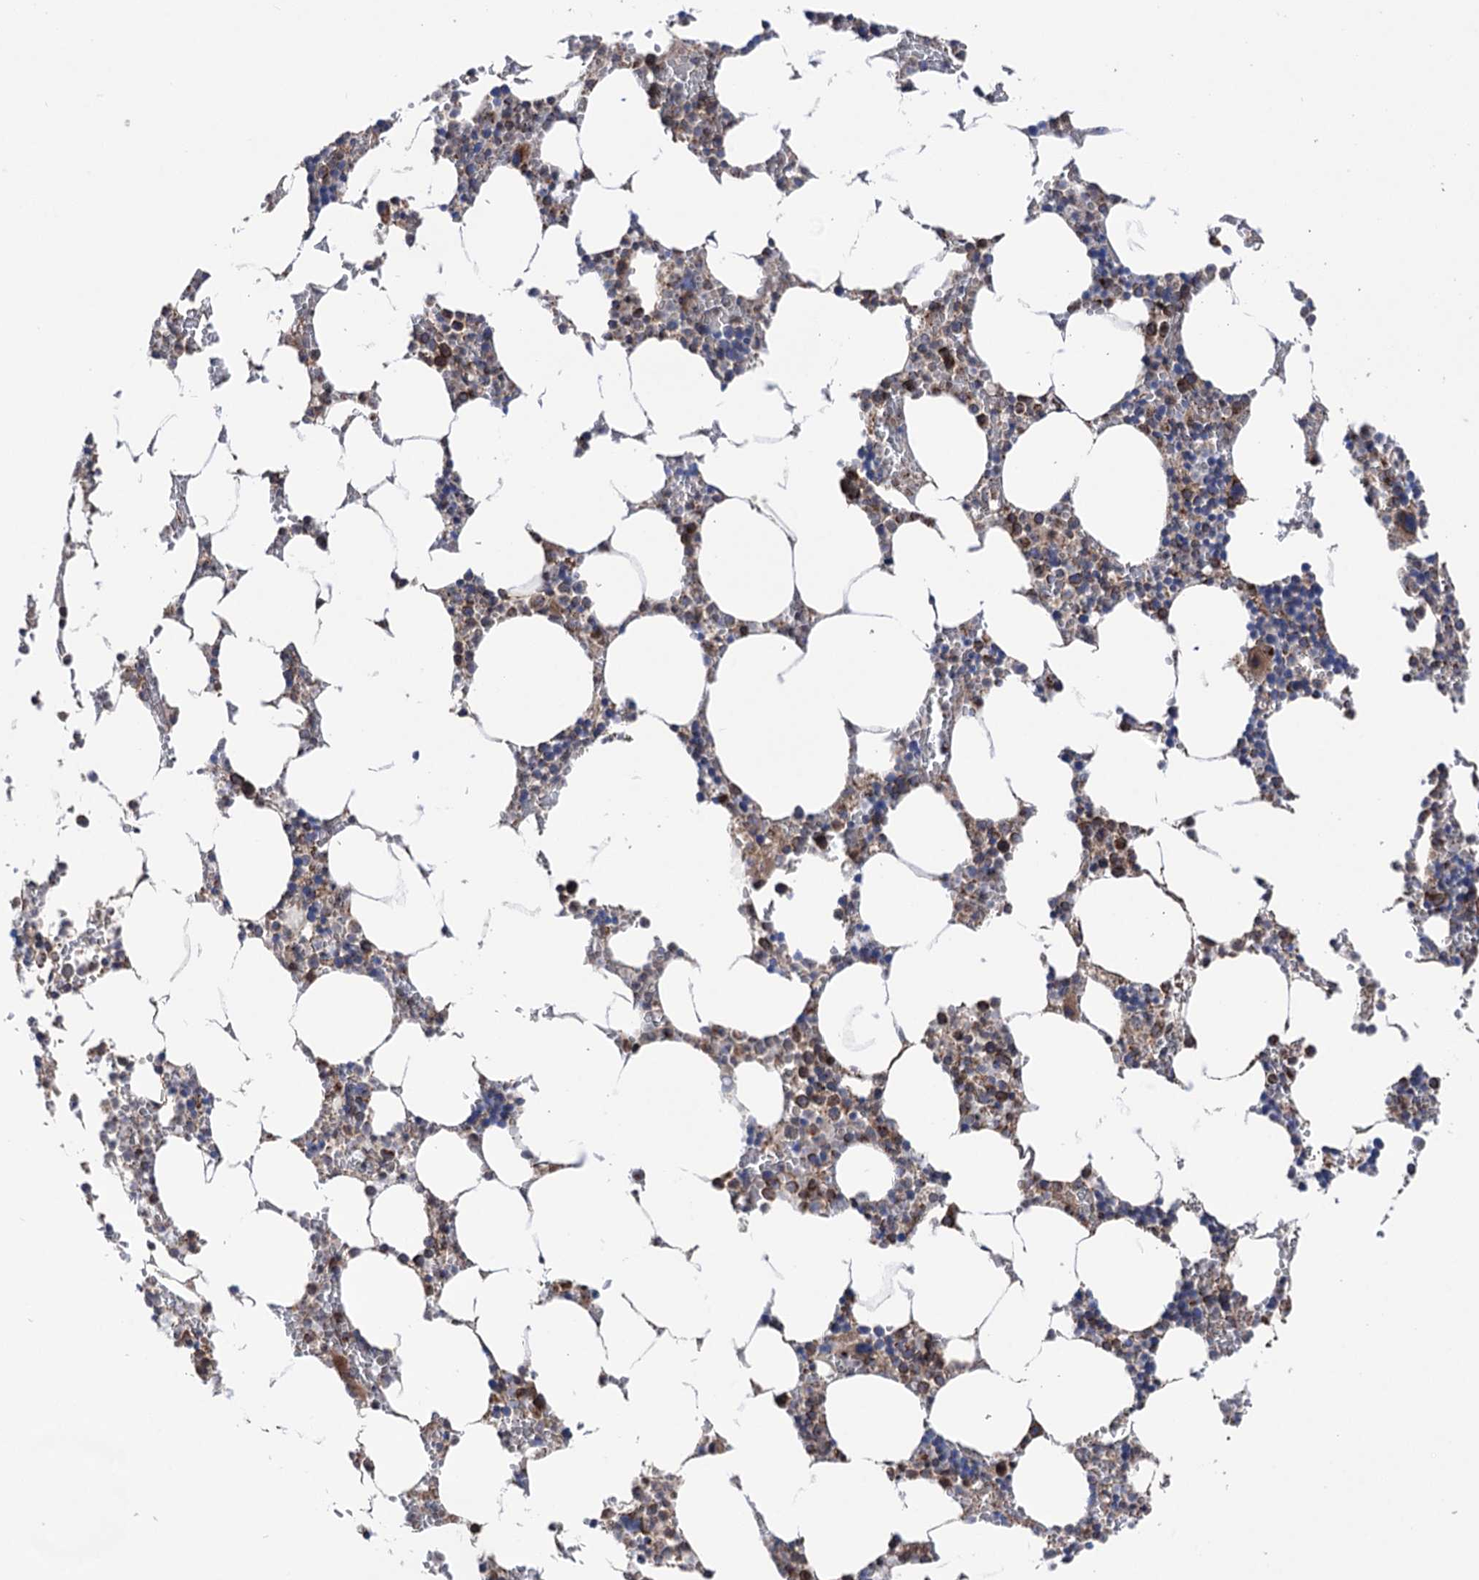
{"staining": {"intensity": "moderate", "quantity": "25%-75%", "location": "cytoplasmic/membranous"}, "tissue": "bone marrow", "cell_type": "Hematopoietic cells", "image_type": "normal", "snomed": [{"axis": "morphology", "description": "Normal tissue, NOS"}, {"axis": "topography", "description": "Bone marrow"}], "caption": "DAB (3,3'-diaminobenzidine) immunohistochemical staining of normal human bone marrow displays moderate cytoplasmic/membranous protein staining in about 25%-75% of hematopoietic cells.", "gene": "SUCLA2", "patient": {"sex": "male", "age": 70}}